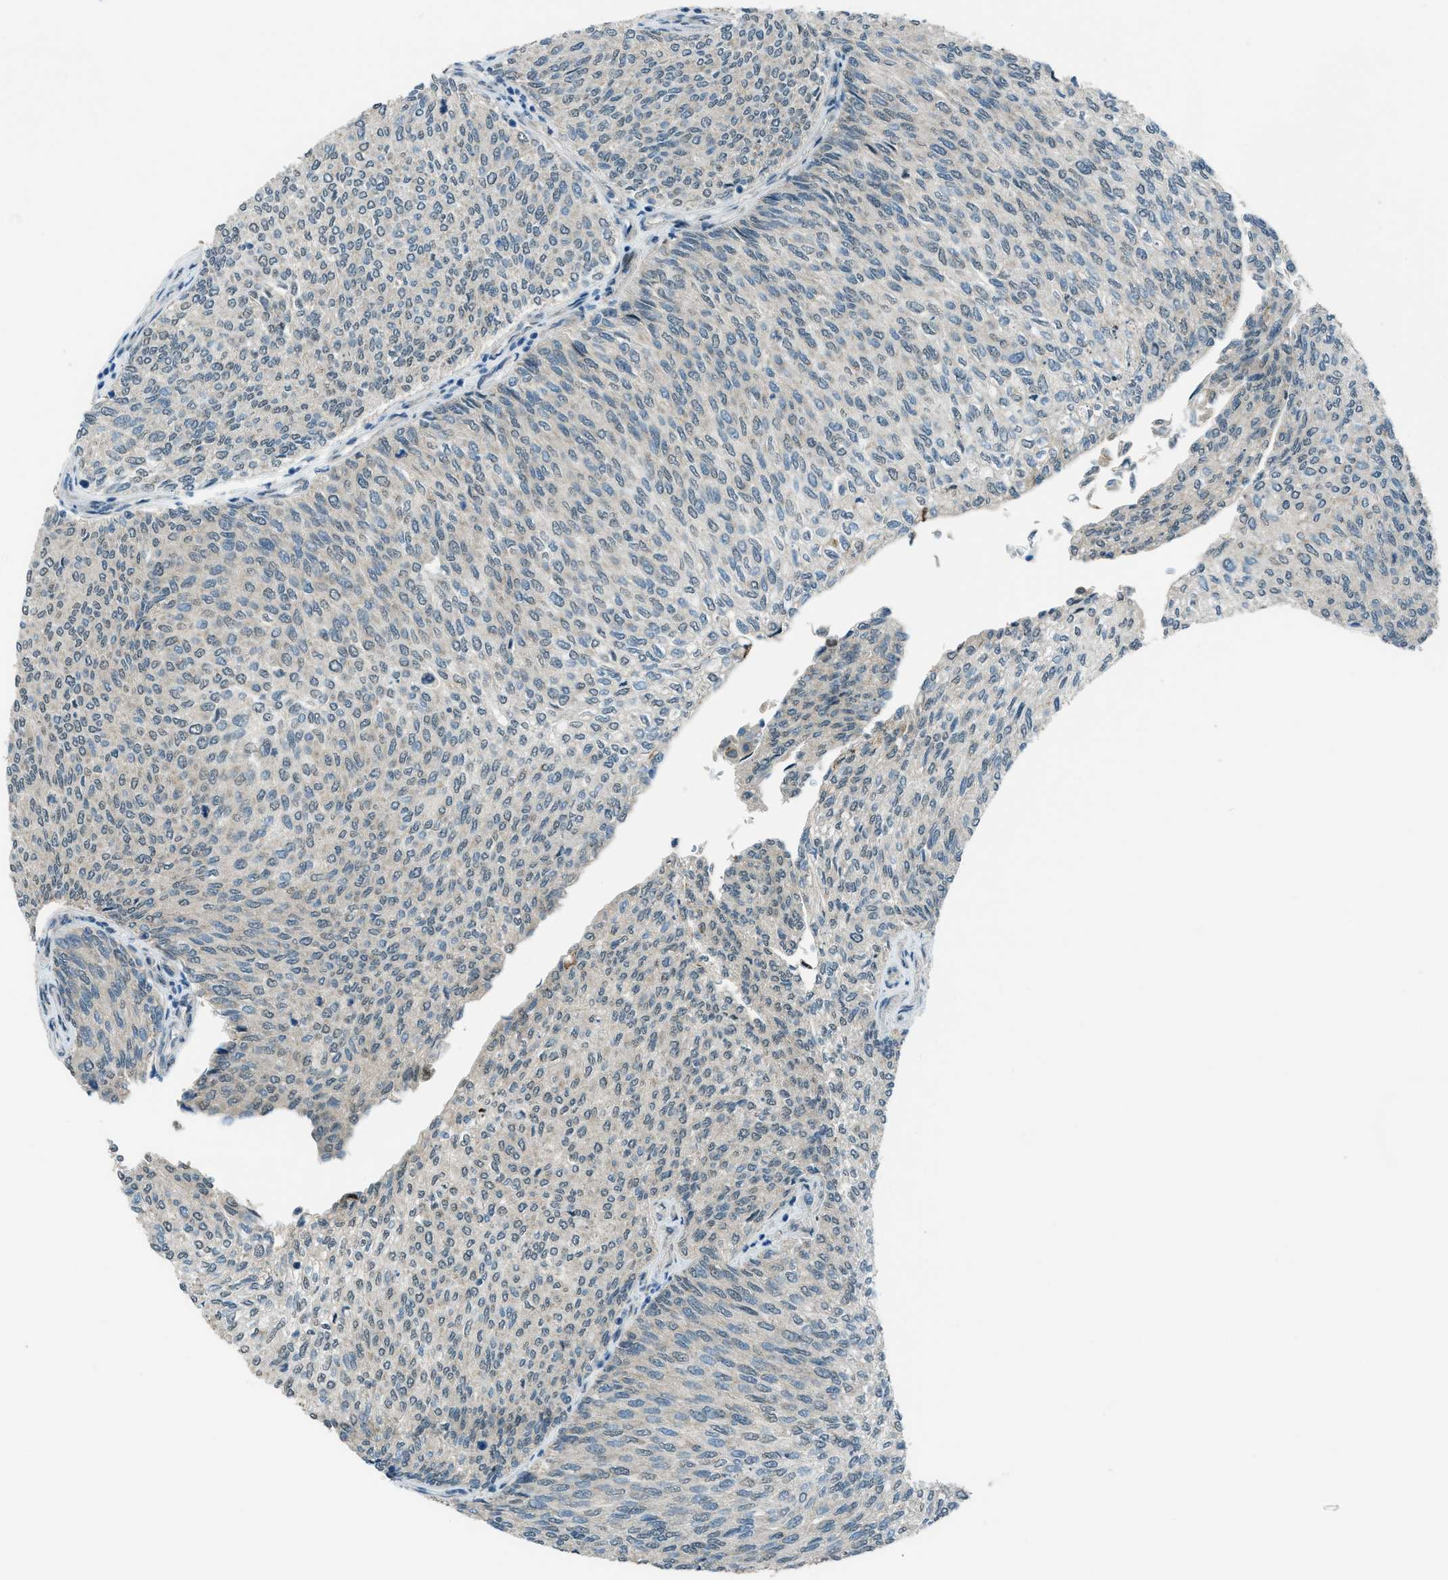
{"staining": {"intensity": "weak", "quantity": "<25%", "location": "nuclear"}, "tissue": "urothelial cancer", "cell_type": "Tumor cells", "image_type": "cancer", "snomed": [{"axis": "morphology", "description": "Urothelial carcinoma, Low grade"}, {"axis": "topography", "description": "Urinary bladder"}], "caption": "An image of urothelial carcinoma (low-grade) stained for a protein shows no brown staining in tumor cells. The staining is performed using DAB (3,3'-diaminobenzidine) brown chromogen with nuclei counter-stained in using hematoxylin.", "gene": "NPEPL1", "patient": {"sex": "female", "age": 79}}